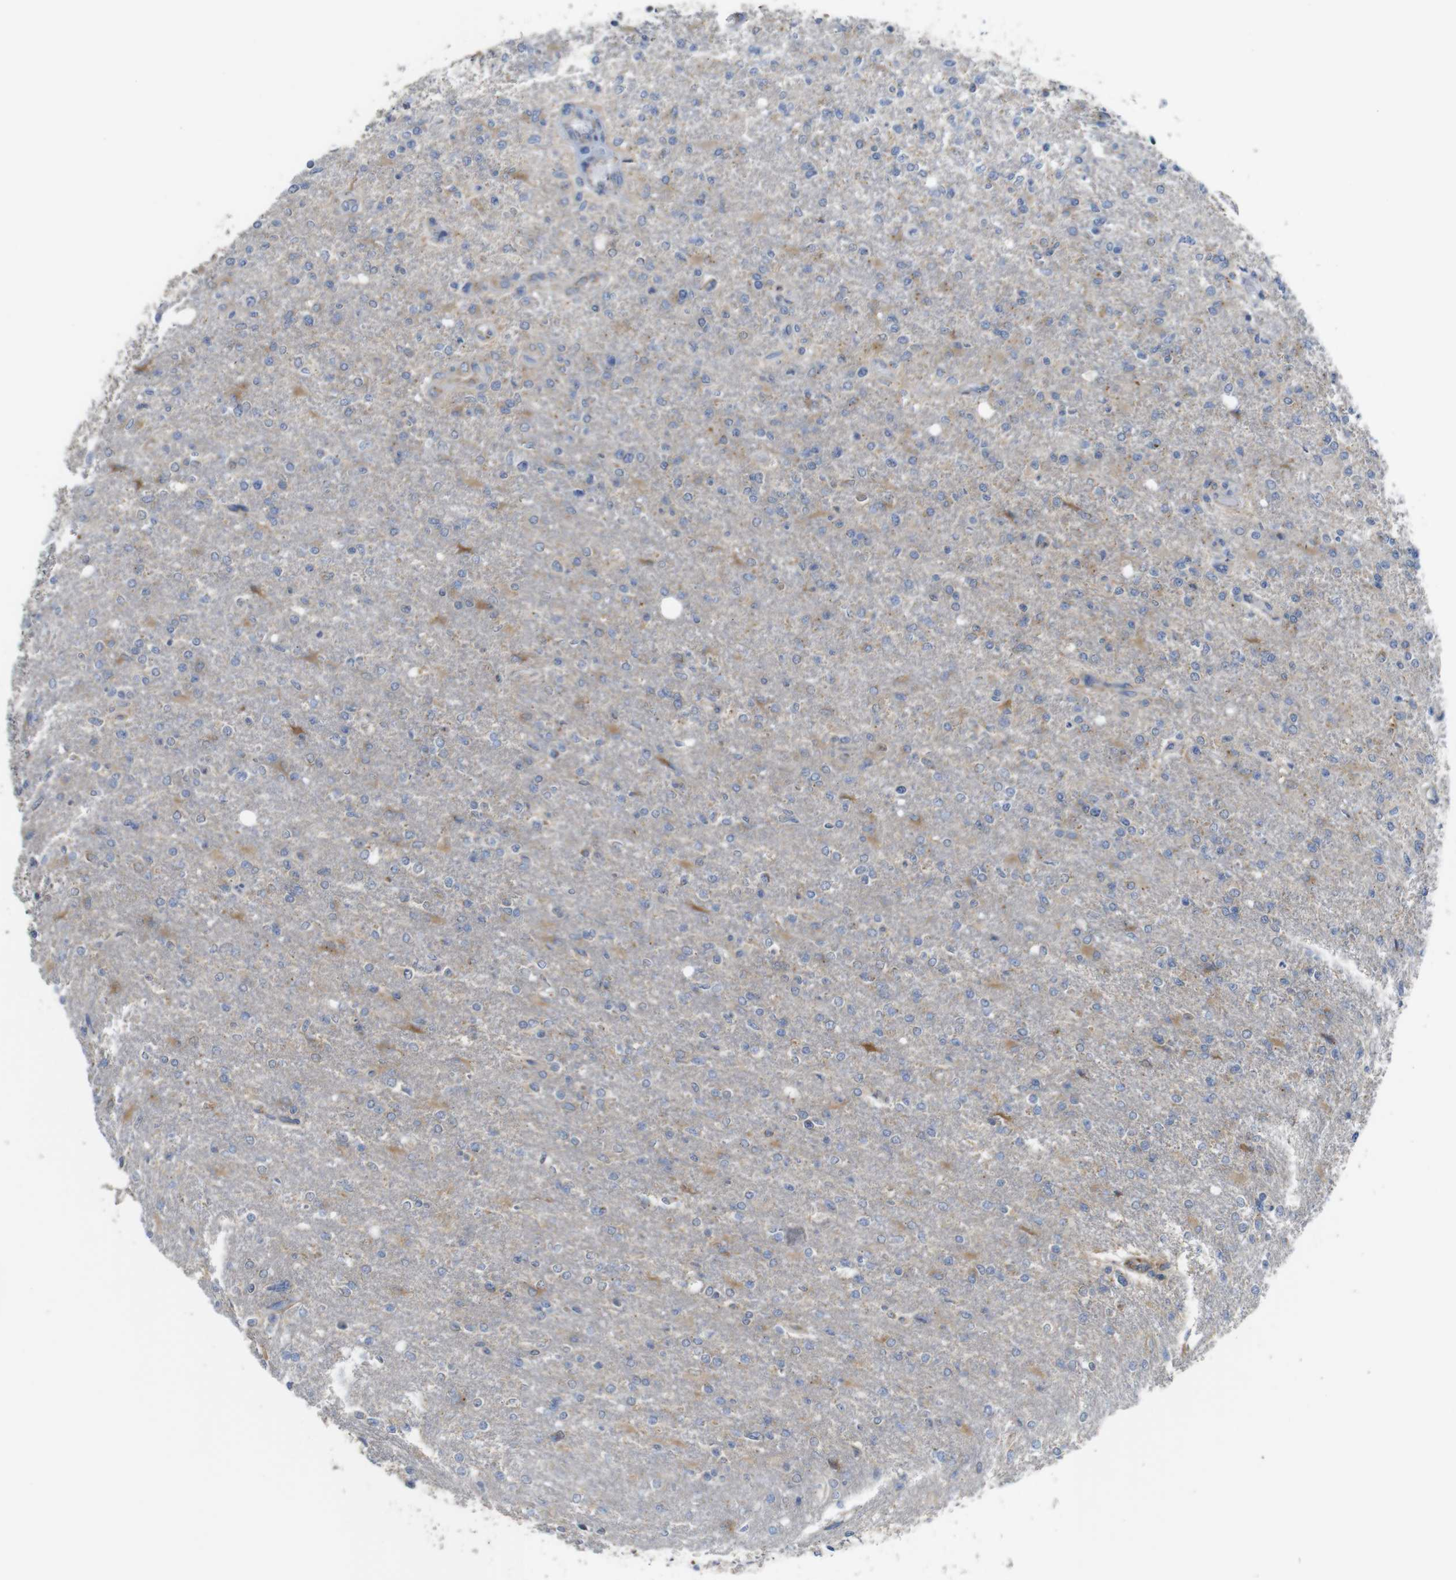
{"staining": {"intensity": "weak", "quantity": "25%-75%", "location": "cytoplasmic/membranous"}, "tissue": "glioma", "cell_type": "Tumor cells", "image_type": "cancer", "snomed": [{"axis": "morphology", "description": "Glioma, malignant, High grade"}, {"axis": "topography", "description": "Cerebral cortex"}], "caption": "Weak cytoplasmic/membranous protein expression is seen in about 25%-75% of tumor cells in malignant glioma (high-grade).", "gene": "DDRGK1", "patient": {"sex": "male", "age": 76}}